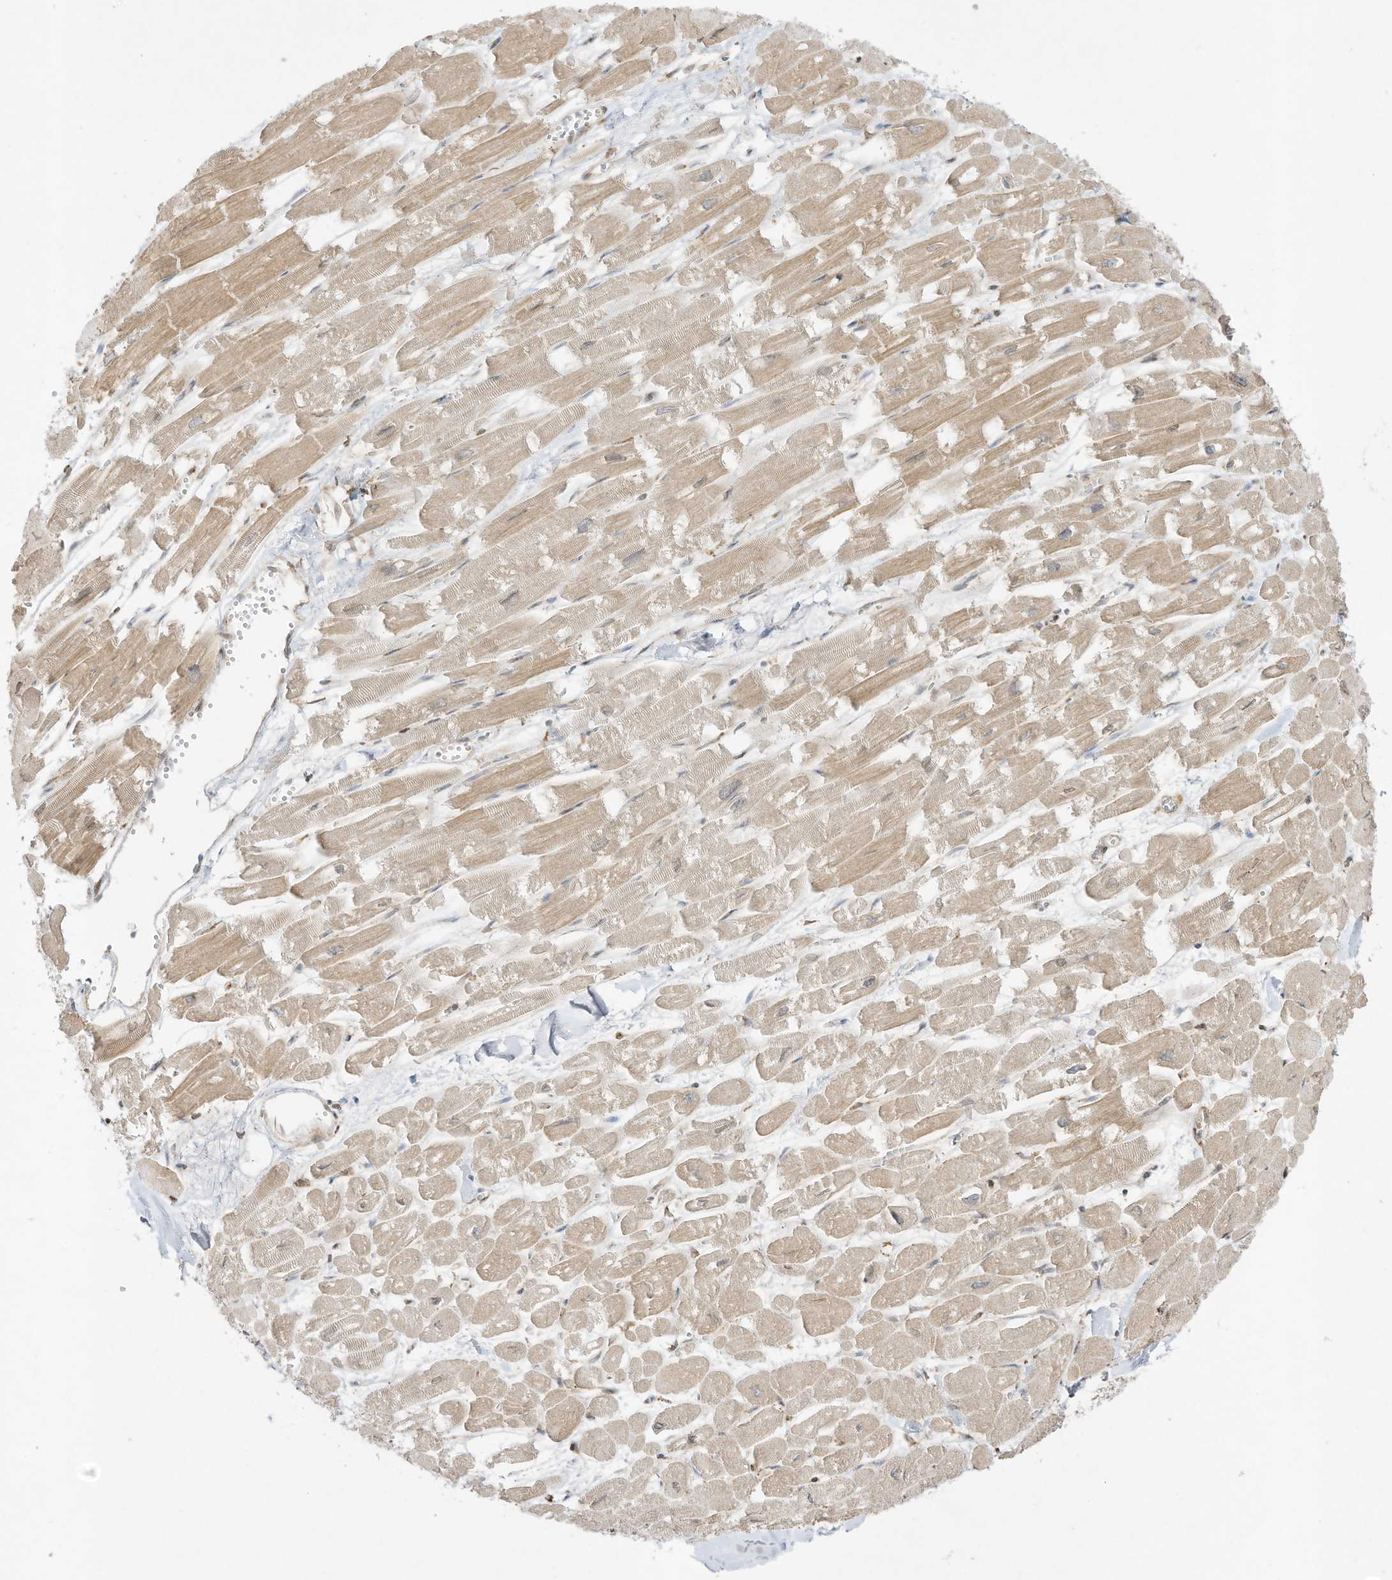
{"staining": {"intensity": "weak", "quantity": "25%-75%", "location": "cytoplasmic/membranous"}, "tissue": "heart muscle", "cell_type": "Cardiomyocytes", "image_type": "normal", "snomed": [{"axis": "morphology", "description": "Normal tissue, NOS"}, {"axis": "topography", "description": "Heart"}], "caption": "A high-resolution image shows immunohistochemistry staining of unremarkable heart muscle, which displays weak cytoplasmic/membranous expression in approximately 25%-75% of cardiomyocytes. Using DAB (brown) and hematoxylin (blue) stains, captured at high magnification using brightfield microscopy.", "gene": "PTK6", "patient": {"sex": "male", "age": 54}}